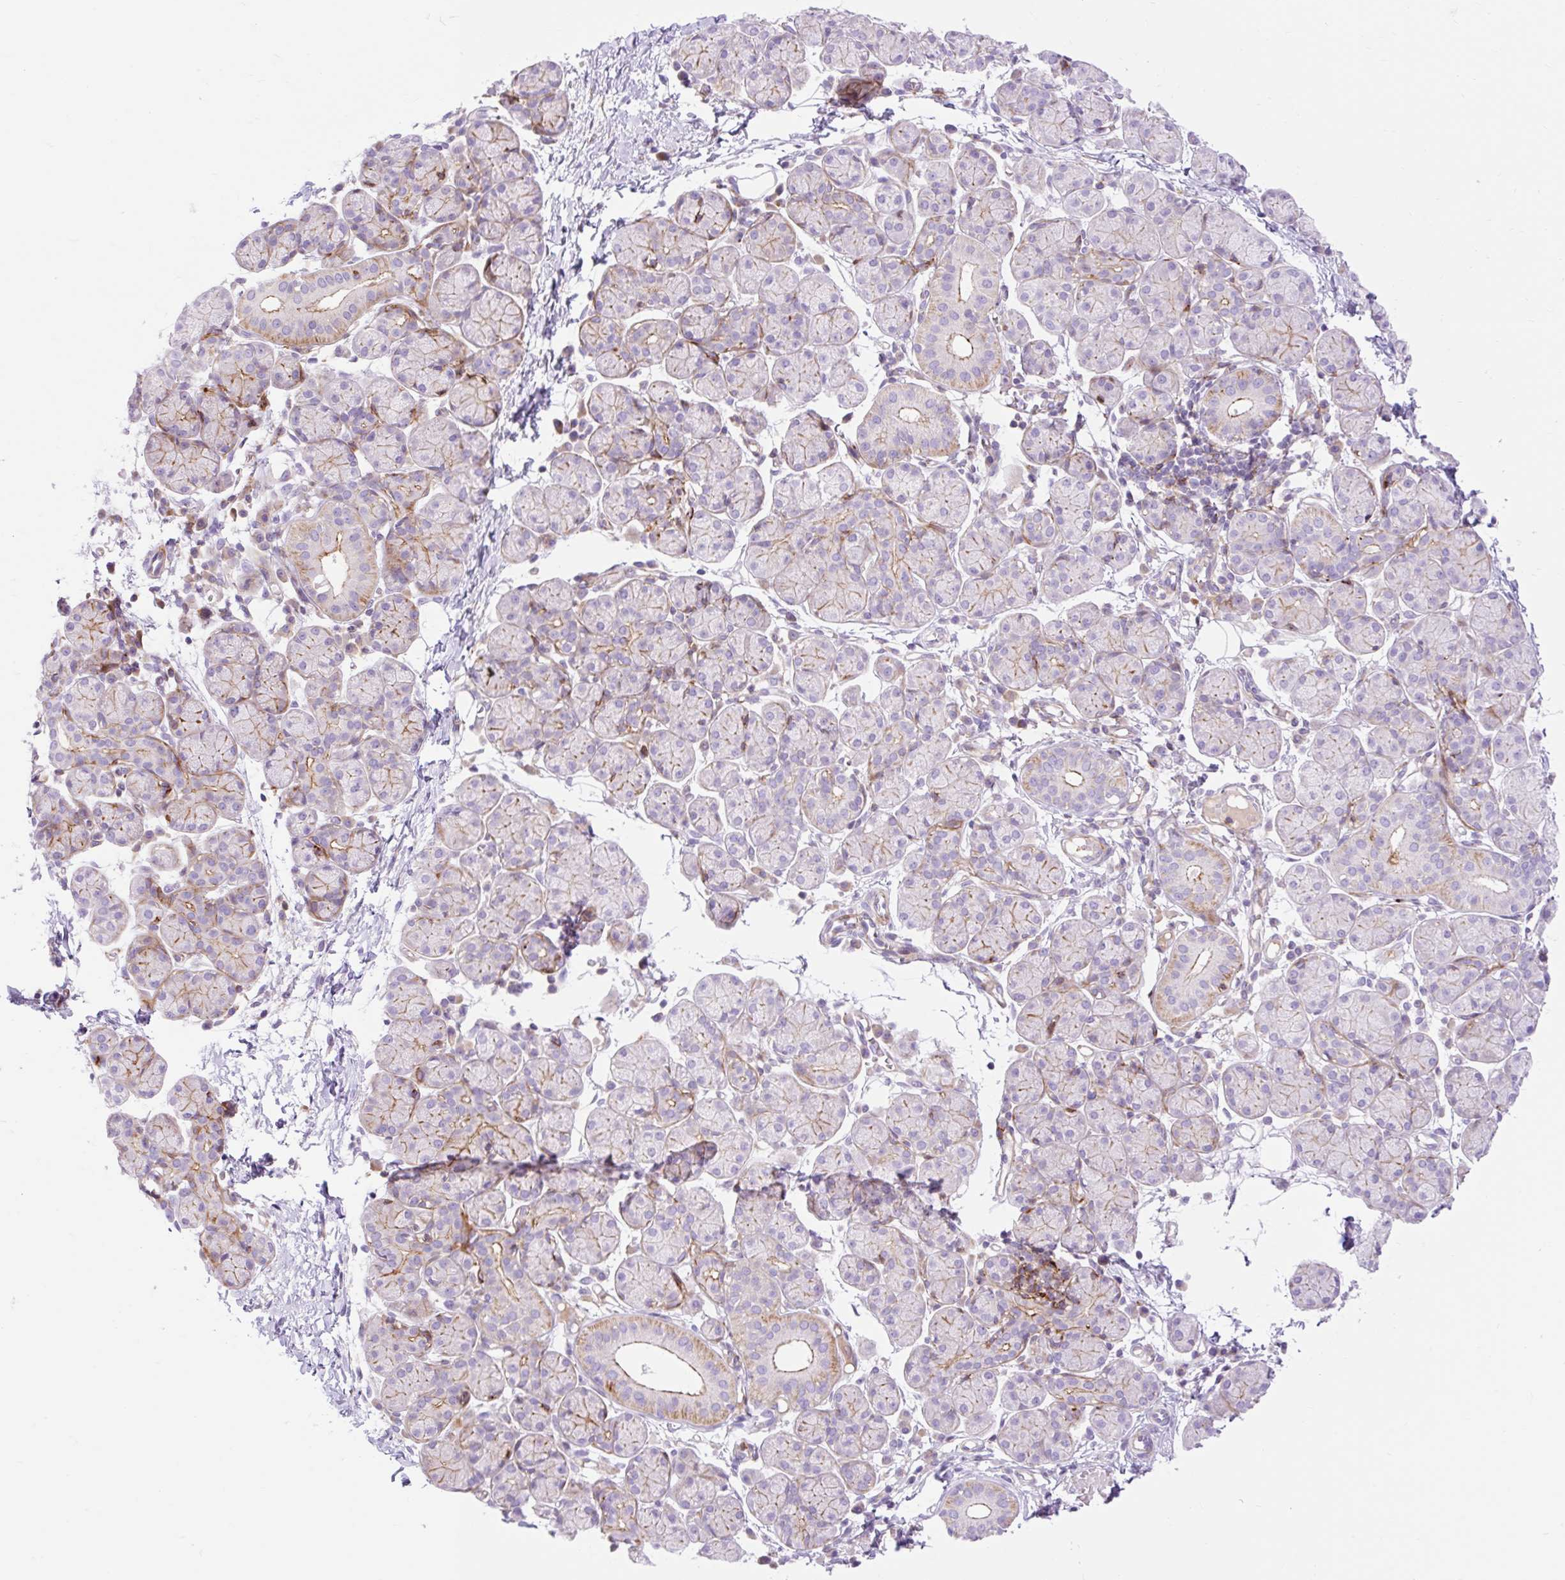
{"staining": {"intensity": "weak", "quantity": "<25%", "location": "cytoplasmic/membranous"}, "tissue": "salivary gland", "cell_type": "Glandular cells", "image_type": "normal", "snomed": [{"axis": "morphology", "description": "Normal tissue, NOS"}, {"axis": "morphology", "description": "Inflammation, NOS"}, {"axis": "topography", "description": "Lymph node"}, {"axis": "topography", "description": "Salivary gland"}], "caption": "This micrograph is of normal salivary gland stained with immunohistochemistry (IHC) to label a protein in brown with the nuclei are counter-stained blue. There is no expression in glandular cells. The staining was performed using DAB to visualize the protein expression in brown, while the nuclei were stained in blue with hematoxylin (Magnification: 20x).", "gene": "CORO7", "patient": {"sex": "male", "age": 3}}